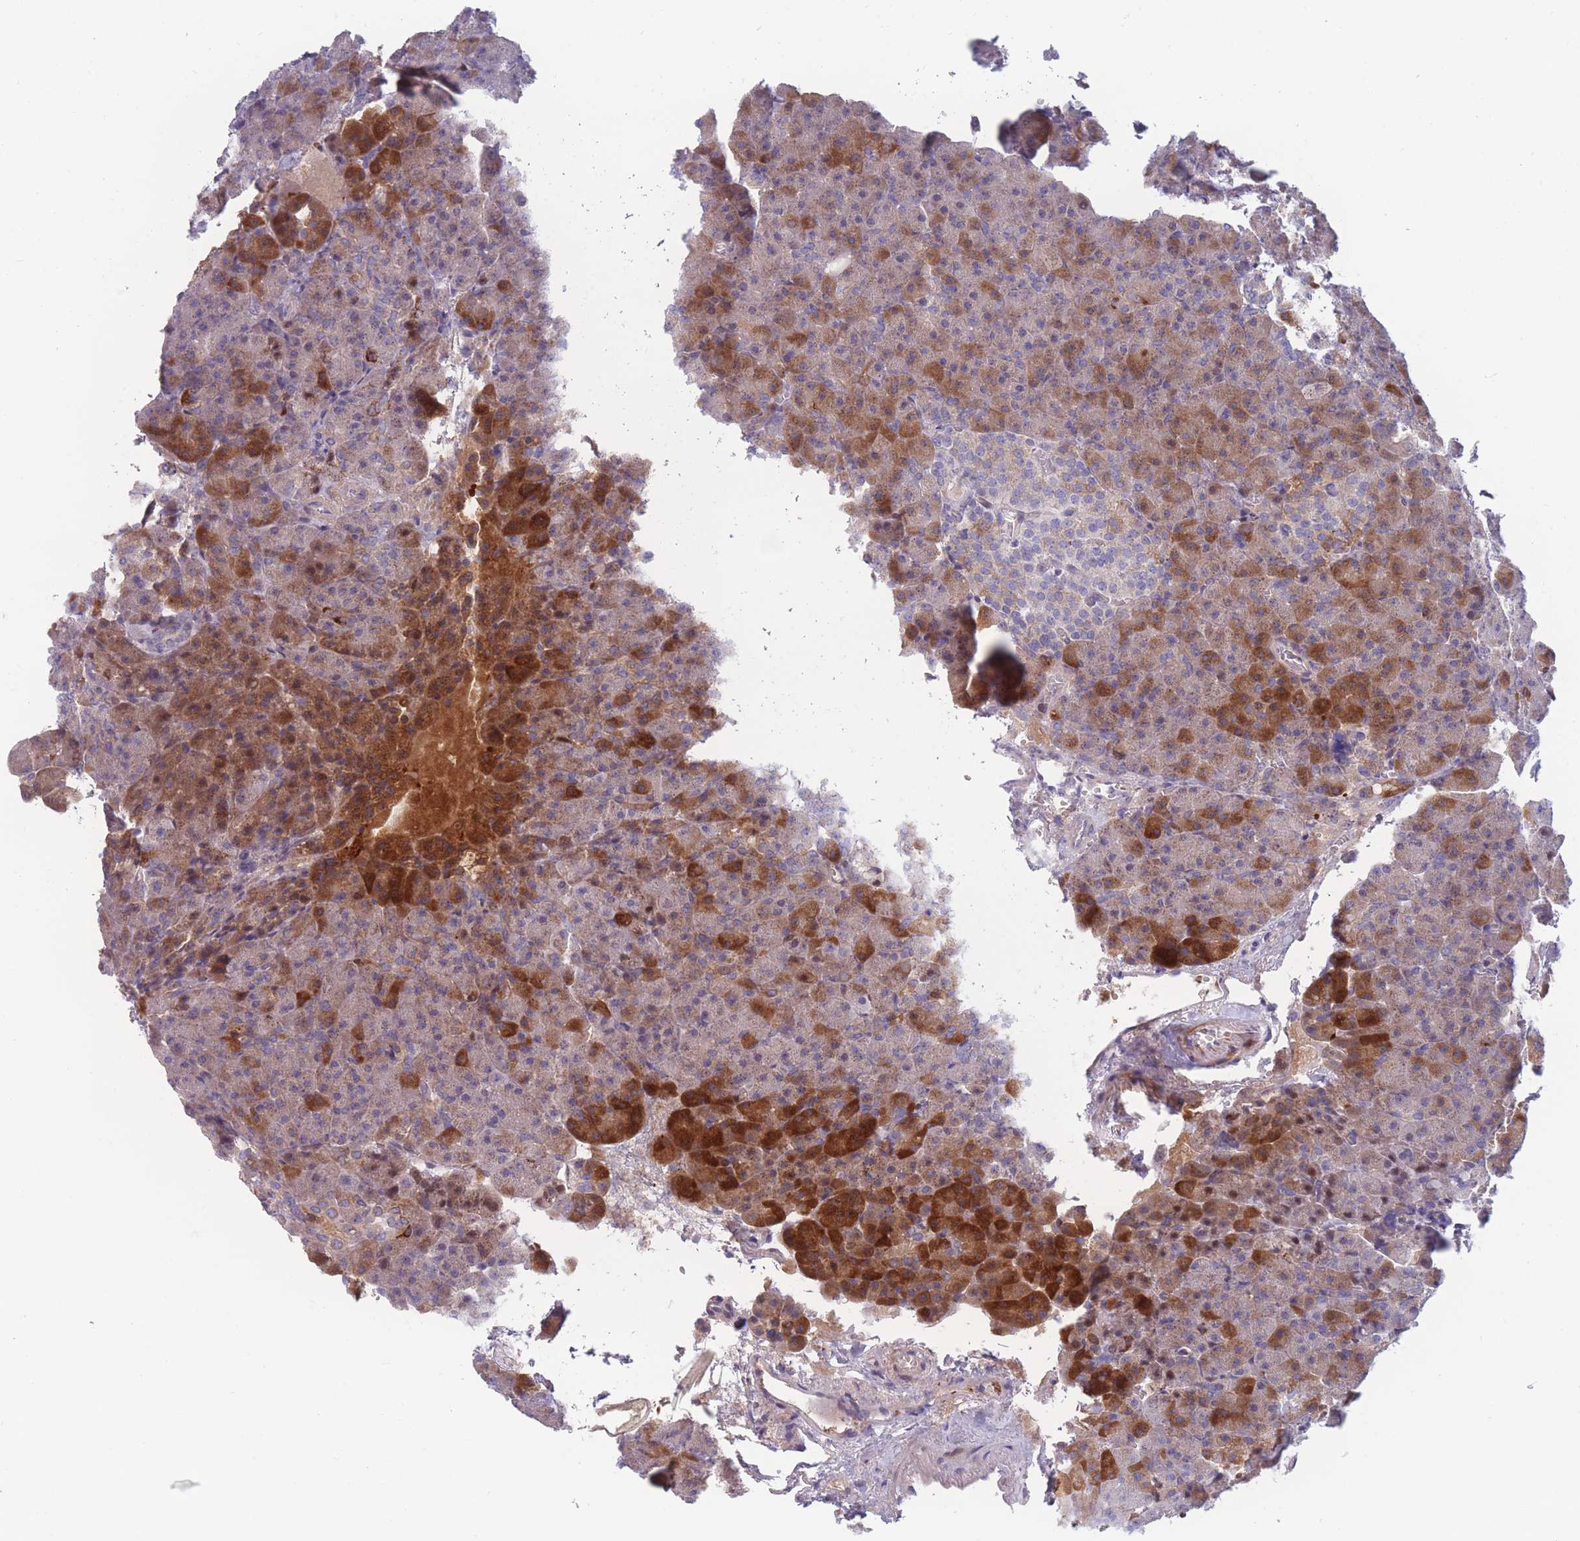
{"staining": {"intensity": "strong", "quantity": "25%-75%", "location": "cytoplasmic/membranous"}, "tissue": "pancreas", "cell_type": "Exocrine glandular cells", "image_type": "normal", "snomed": [{"axis": "morphology", "description": "Normal tissue, NOS"}, {"axis": "topography", "description": "Pancreas"}], "caption": "A high amount of strong cytoplasmic/membranous staining is present in about 25%-75% of exocrine glandular cells in normal pancreas.", "gene": "PDE4A", "patient": {"sex": "female", "age": 74}}